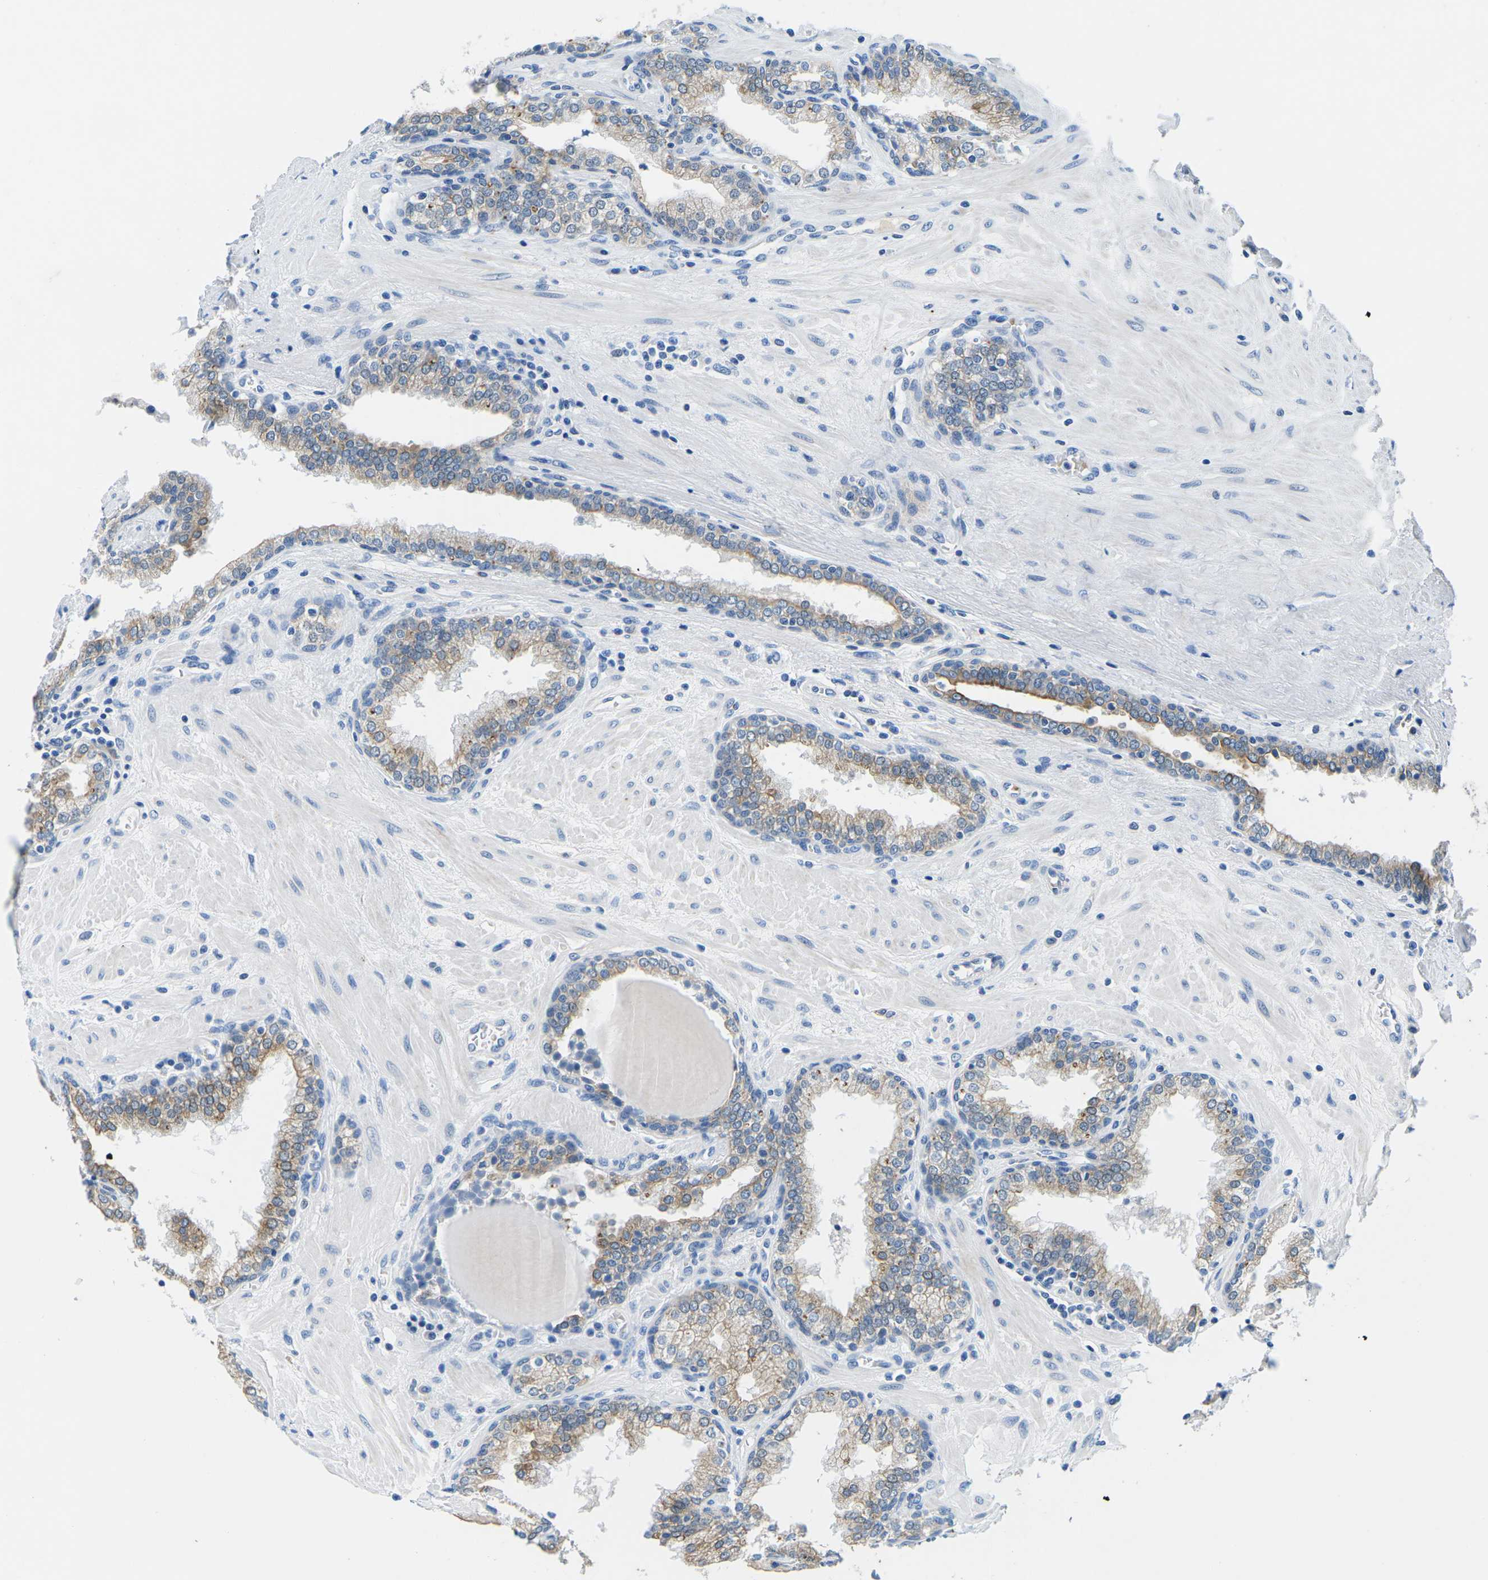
{"staining": {"intensity": "moderate", "quantity": "25%-75%", "location": "cytoplasmic/membranous"}, "tissue": "prostate", "cell_type": "Glandular cells", "image_type": "normal", "snomed": [{"axis": "morphology", "description": "Normal tissue, NOS"}, {"axis": "topography", "description": "Prostate"}], "caption": "Human prostate stained for a protein (brown) displays moderate cytoplasmic/membranous positive staining in about 25%-75% of glandular cells.", "gene": "TM6SF1", "patient": {"sex": "male", "age": 51}}